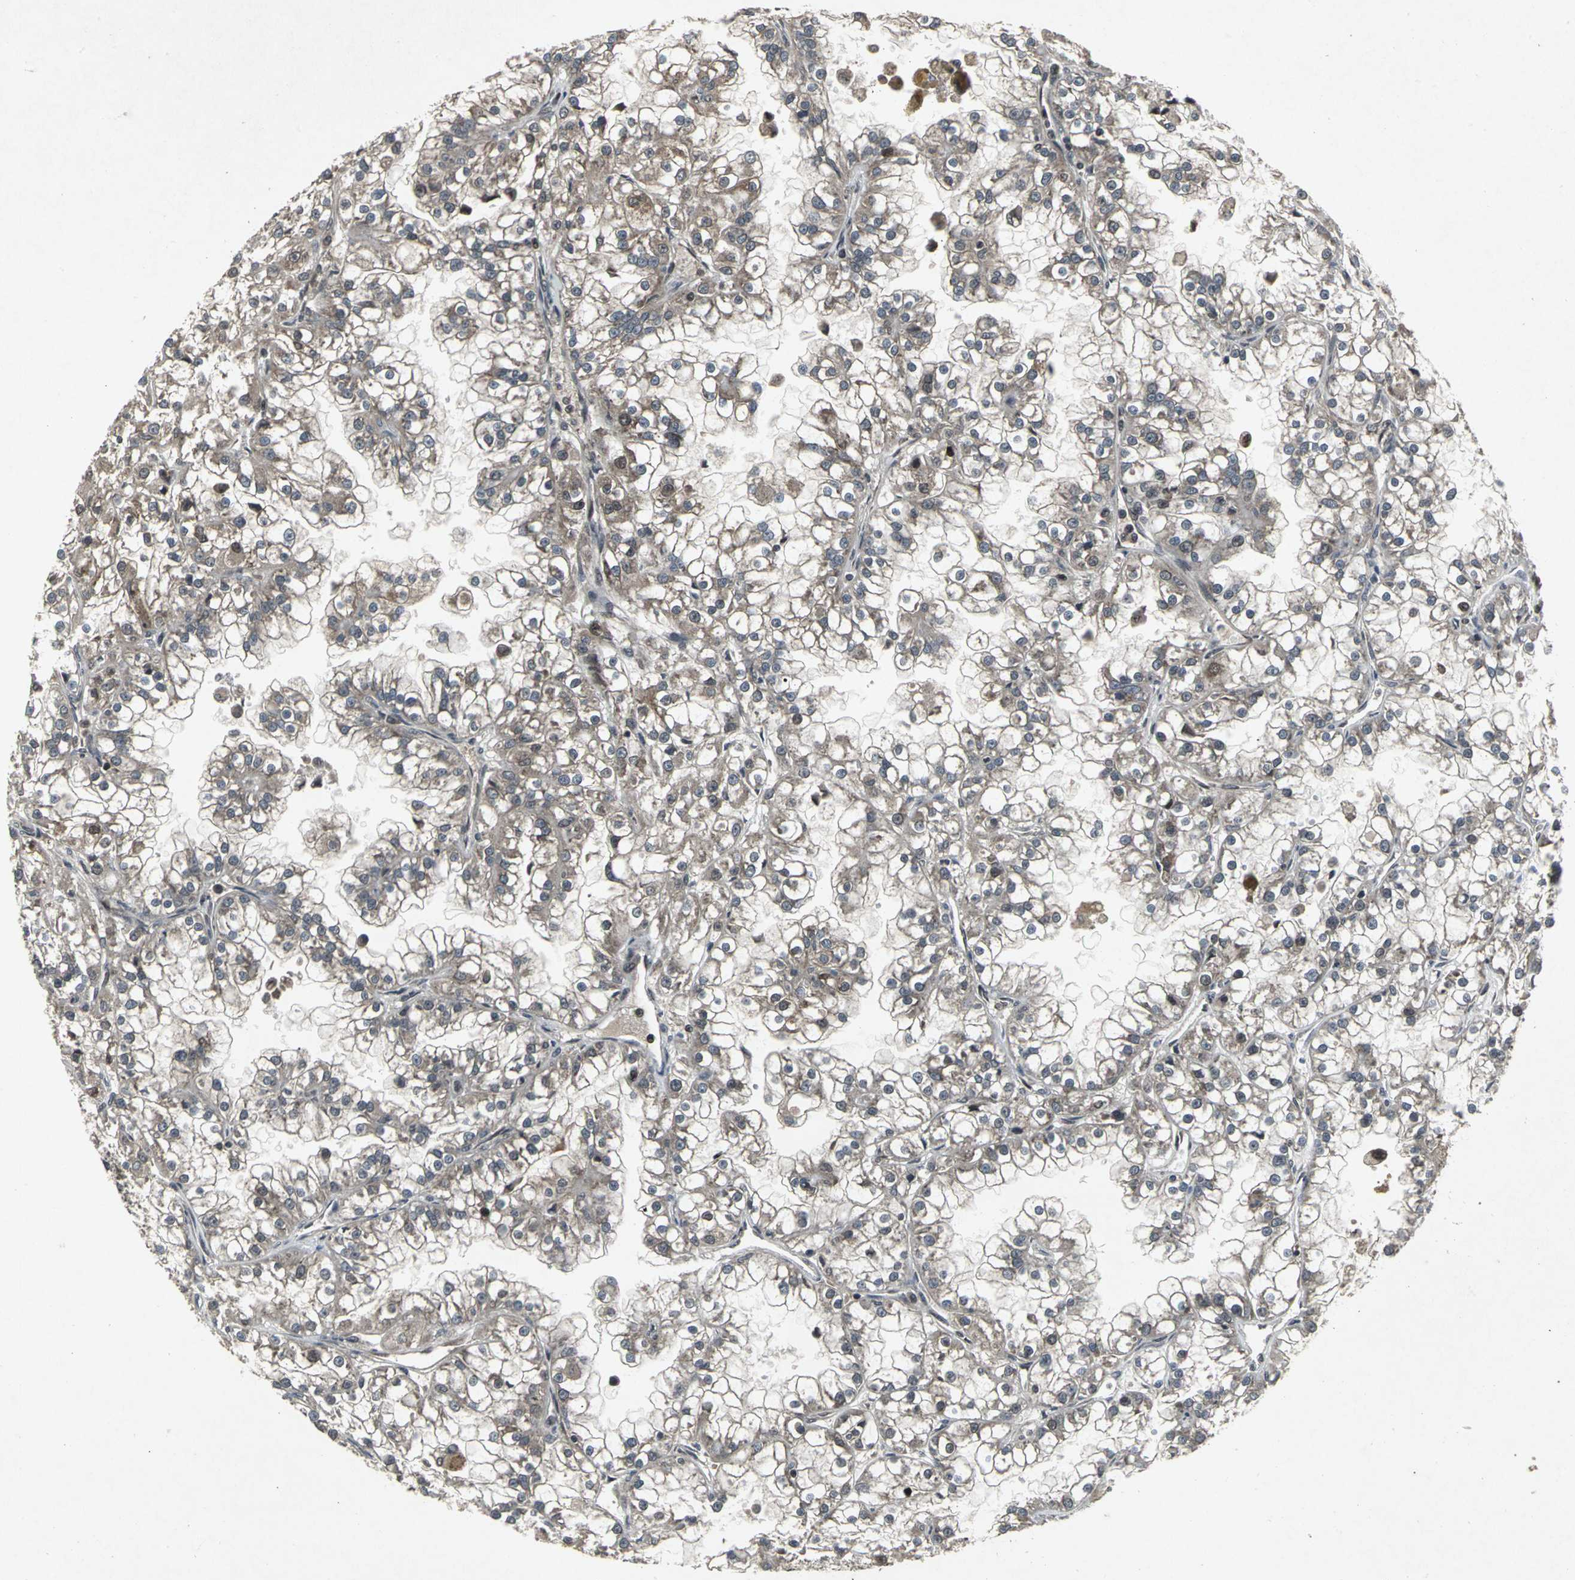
{"staining": {"intensity": "moderate", "quantity": ">75%", "location": "cytoplasmic/membranous"}, "tissue": "renal cancer", "cell_type": "Tumor cells", "image_type": "cancer", "snomed": [{"axis": "morphology", "description": "Adenocarcinoma, NOS"}, {"axis": "topography", "description": "Kidney"}], "caption": "An immunohistochemistry (IHC) image of tumor tissue is shown. Protein staining in brown labels moderate cytoplasmic/membranous positivity in adenocarcinoma (renal) within tumor cells.", "gene": "SH2B3", "patient": {"sex": "female", "age": 52}}